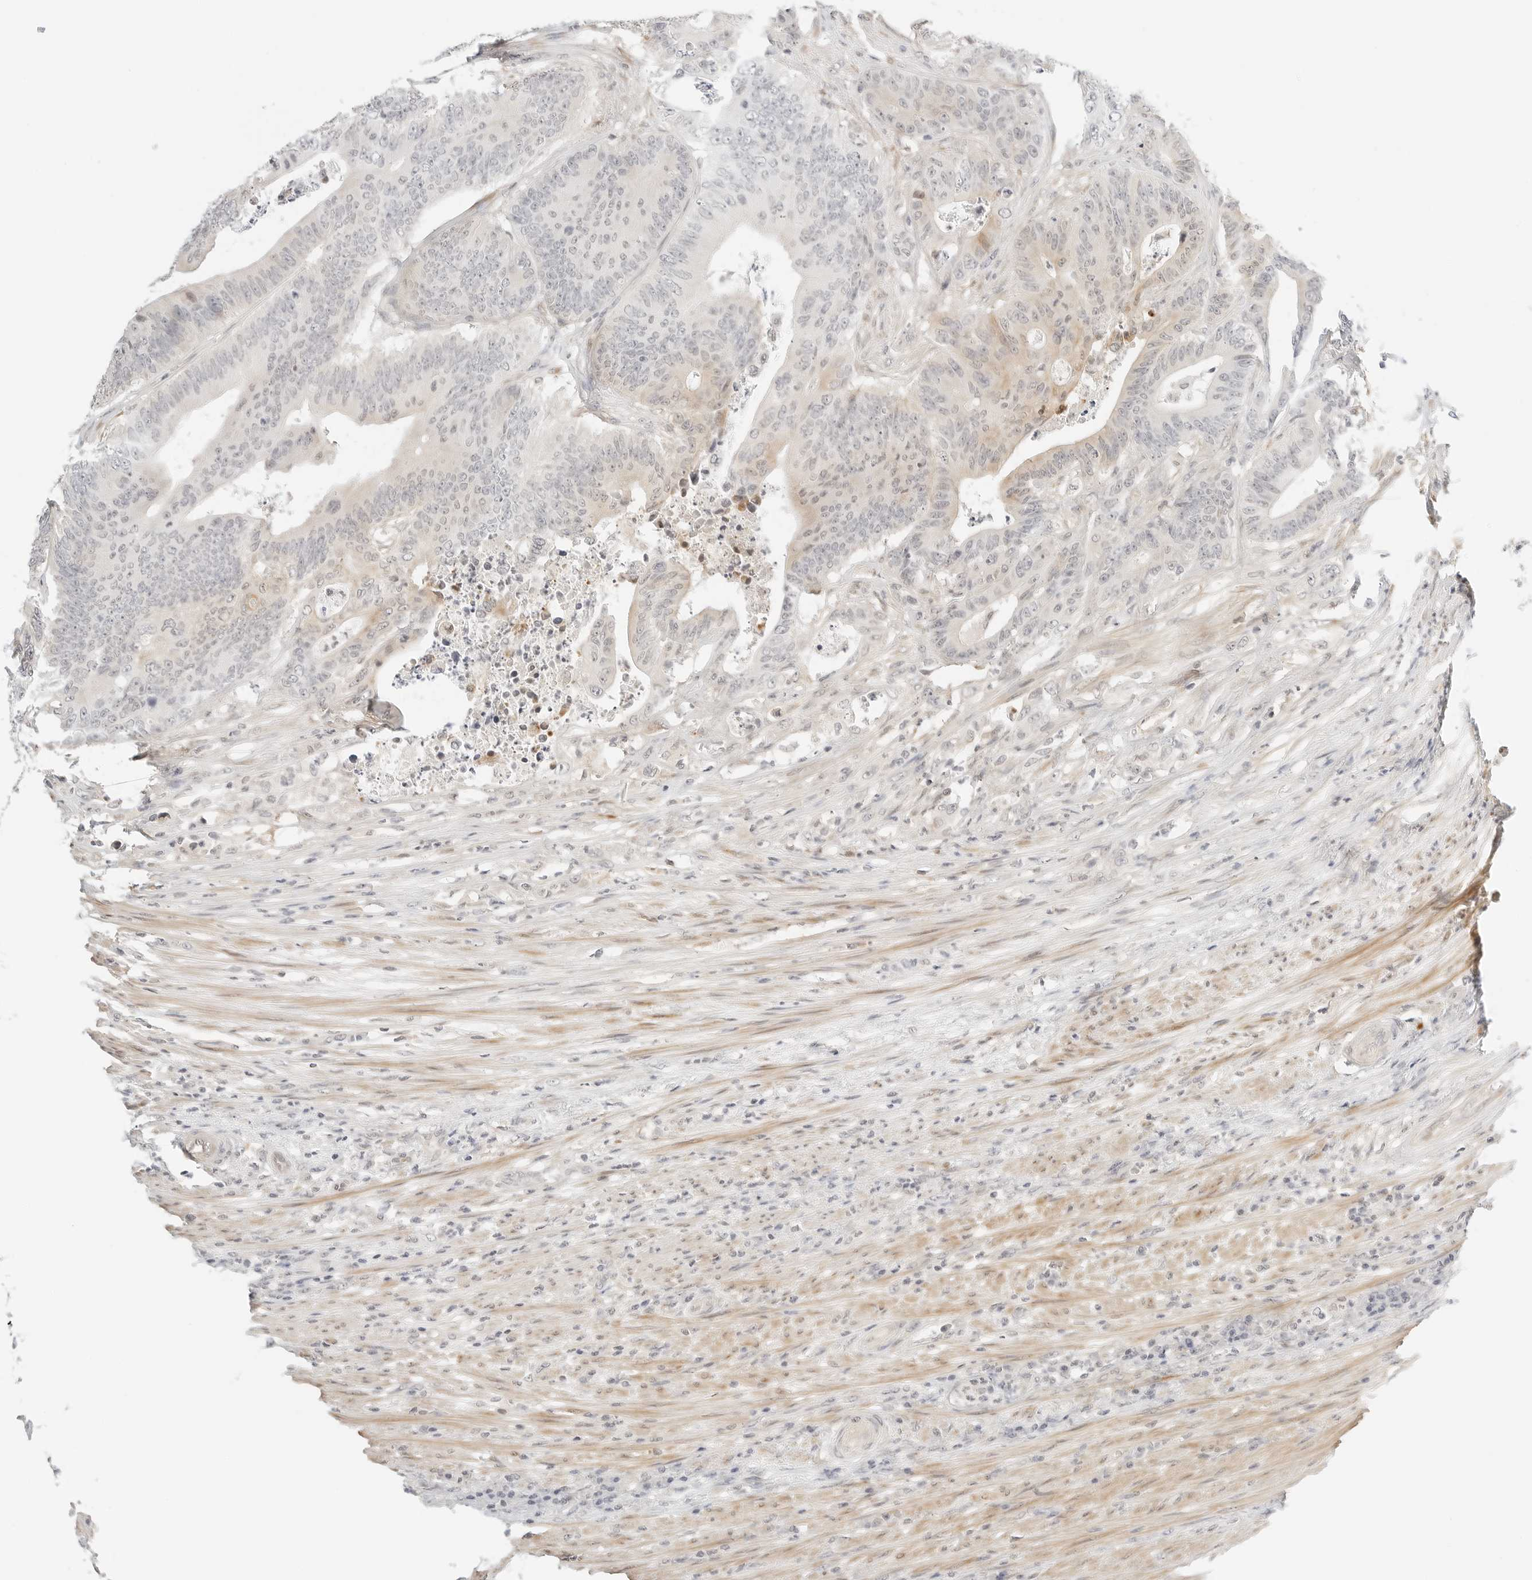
{"staining": {"intensity": "weak", "quantity": "<25%", "location": "cytoplasmic/membranous"}, "tissue": "colorectal cancer", "cell_type": "Tumor cells", "image_type": "cancer", "snomed": [{"axis": "morphology", "description": "Adenocarcinoma, NOS"}, {"axis": "topography", "description": "Colon"}], "caption": "Adenocarcinoma (colorectal) stained for a protein using IHC exhibits no expression tumor cells.", "gene": "TEKT2", "patient": {"sex": "male", "age": 83}}